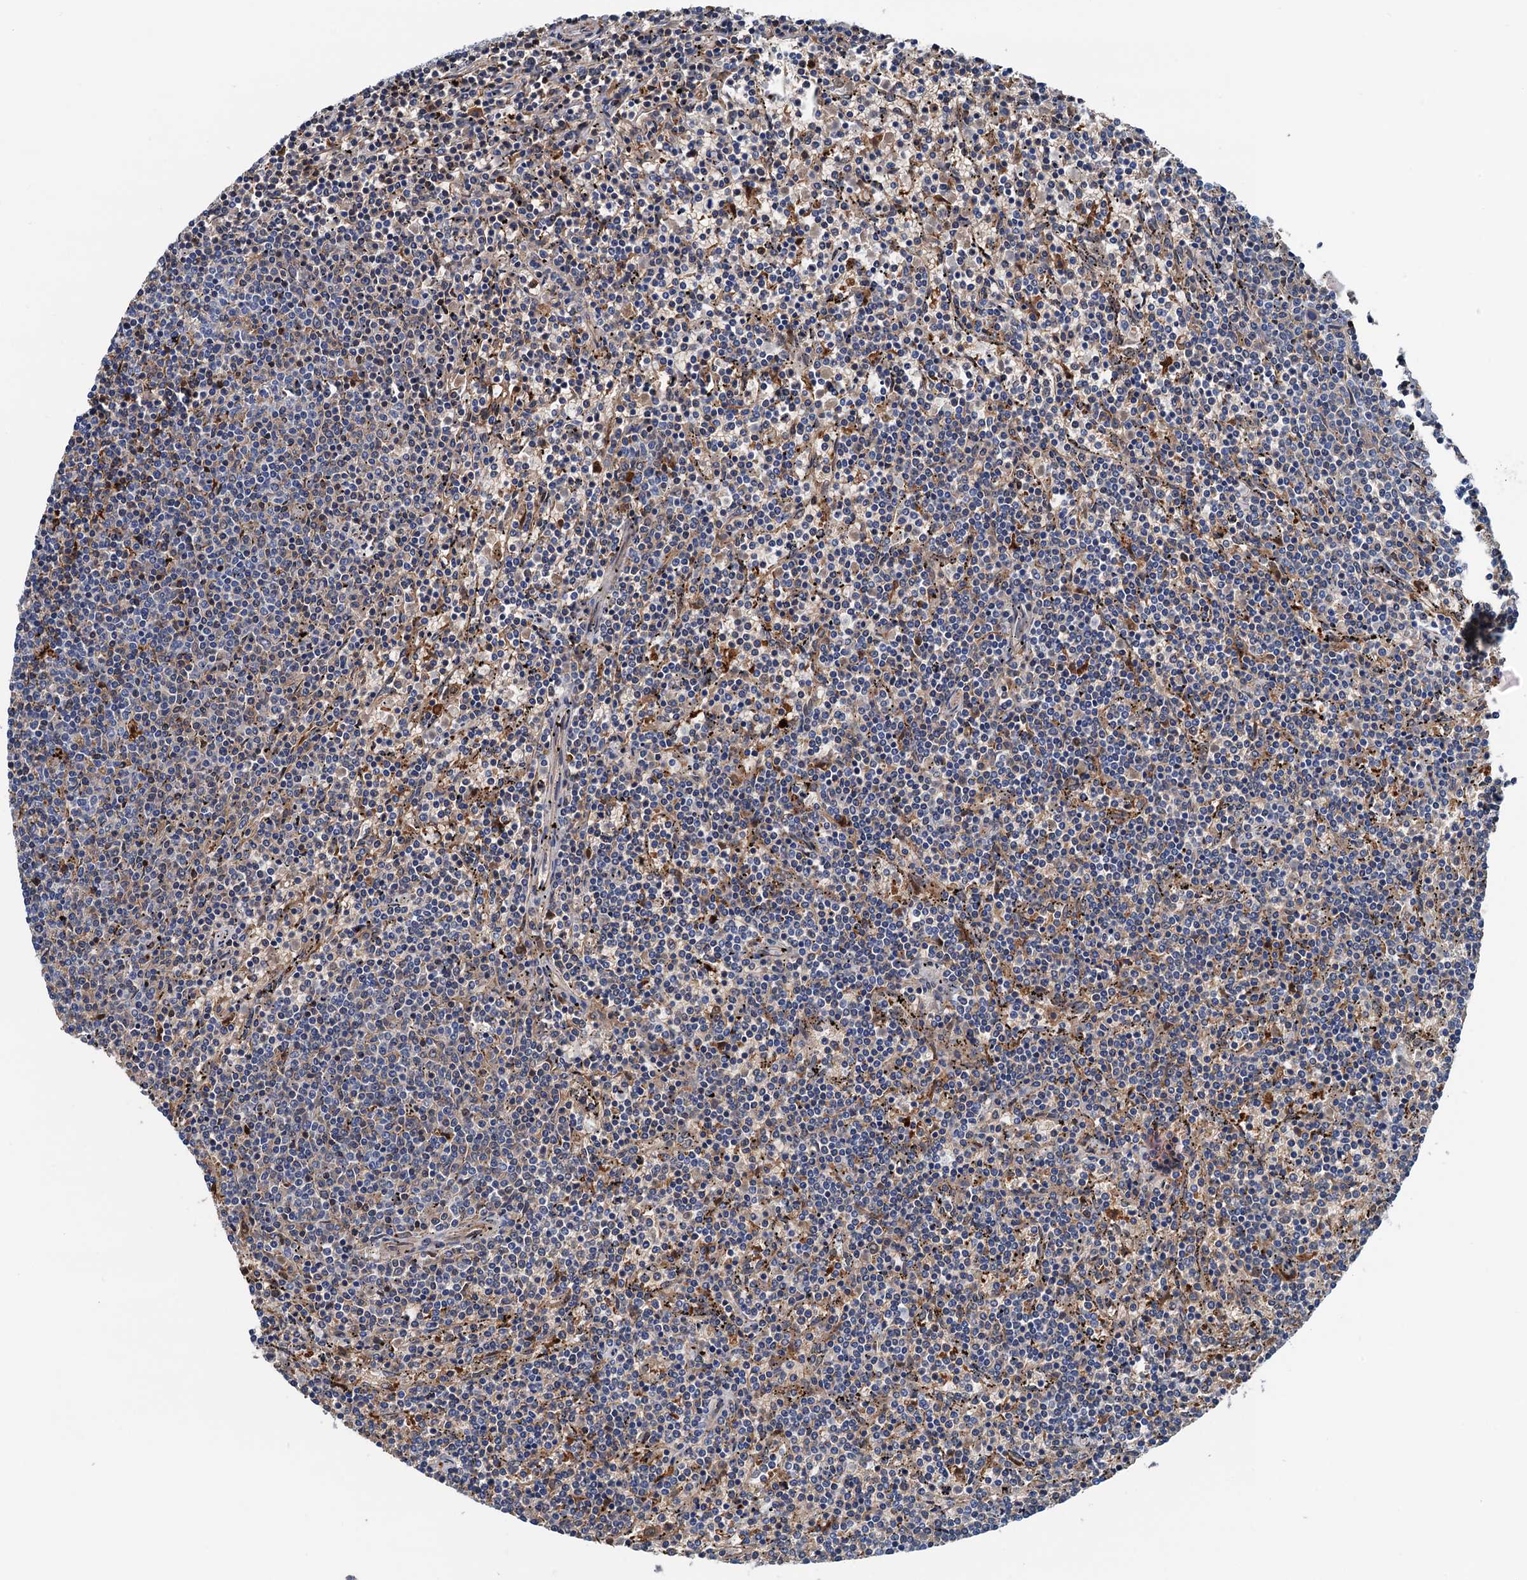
{"staining": {"intensity": "moderate", "quantity": "<25%", "location": "cytoplasmic/membranous"}, "tissue": "lymphoma", "cell_type": "Tumor cells", "image_type": "cancer", "snomed": [{"axis": "morphology", "description": "Malignant lymphoma, non-Hodgkin's type, Low grade"}, {"axis": "topography", "description": "Spleen"}], "caption": "Immunohistochemical staining of lymphoma exhibits moderate cytoplasmic/membranous protein staining in about <25% of tumor cells.", "gene": "CSTPP1", "patient": {"sex": "female", "age": 50}}